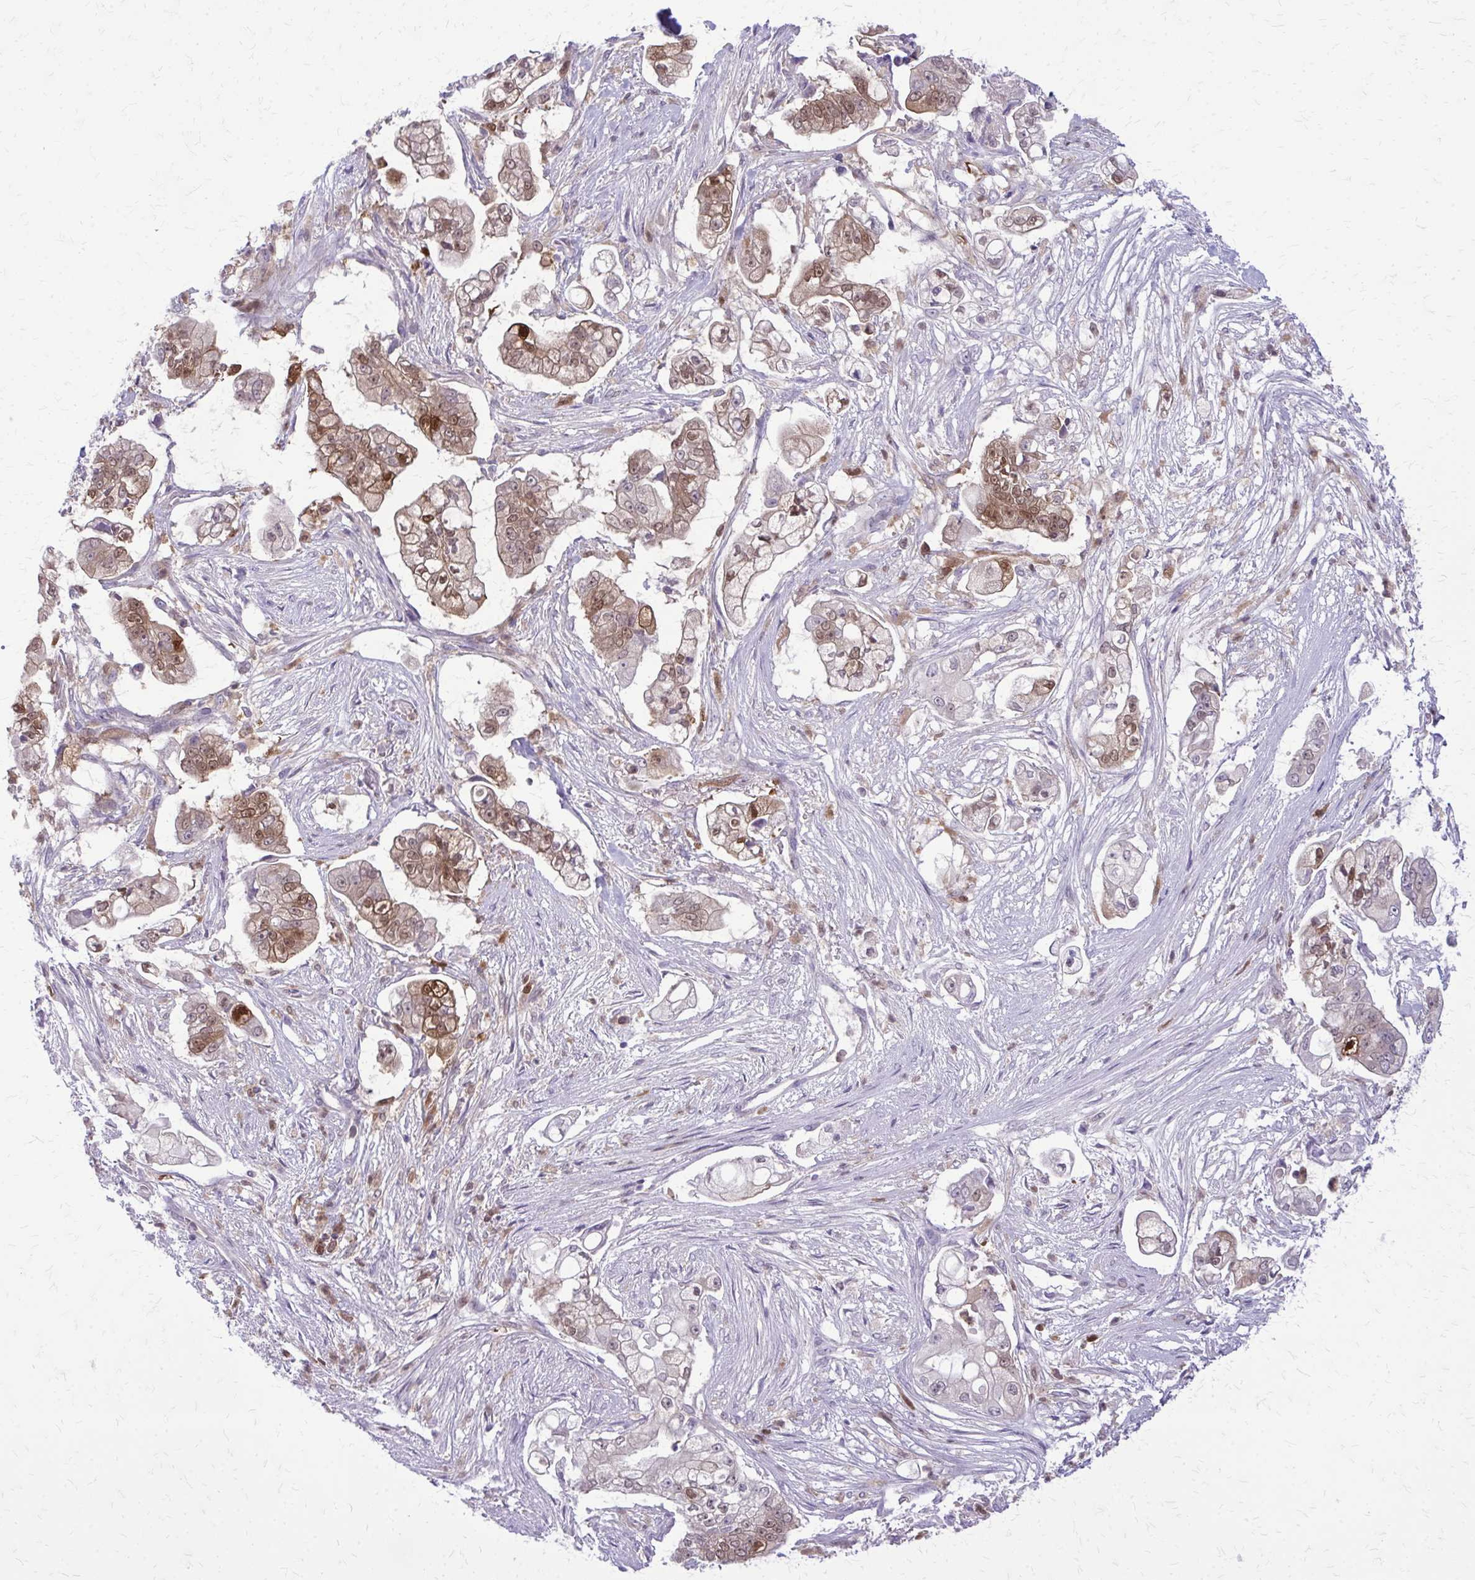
{"staining": {"intensity": "moderate", "quantity": "25%-75%", "location": "cytoplasmic/membranous,nuclear"}, "tissue": "pancreatic cancer", "cell_type": "Tumor cells", "image_type": "cancer", "snomed": [{"axis": "morphology", "description": "Adenocarcinoma, NOS"}, {"axis": "topography", "description": "Pancreas"}], "caption": "Immunohistochemical staining of human pancreatic cancer reveals medium levels of moderate cytoplasmic/membranous and nuclear staining in approximately 25%-75% of tumor cells. Nuclei are stained in blue.", "gene": "GLRX", "patient": {"sex": "female", "age": 69}}